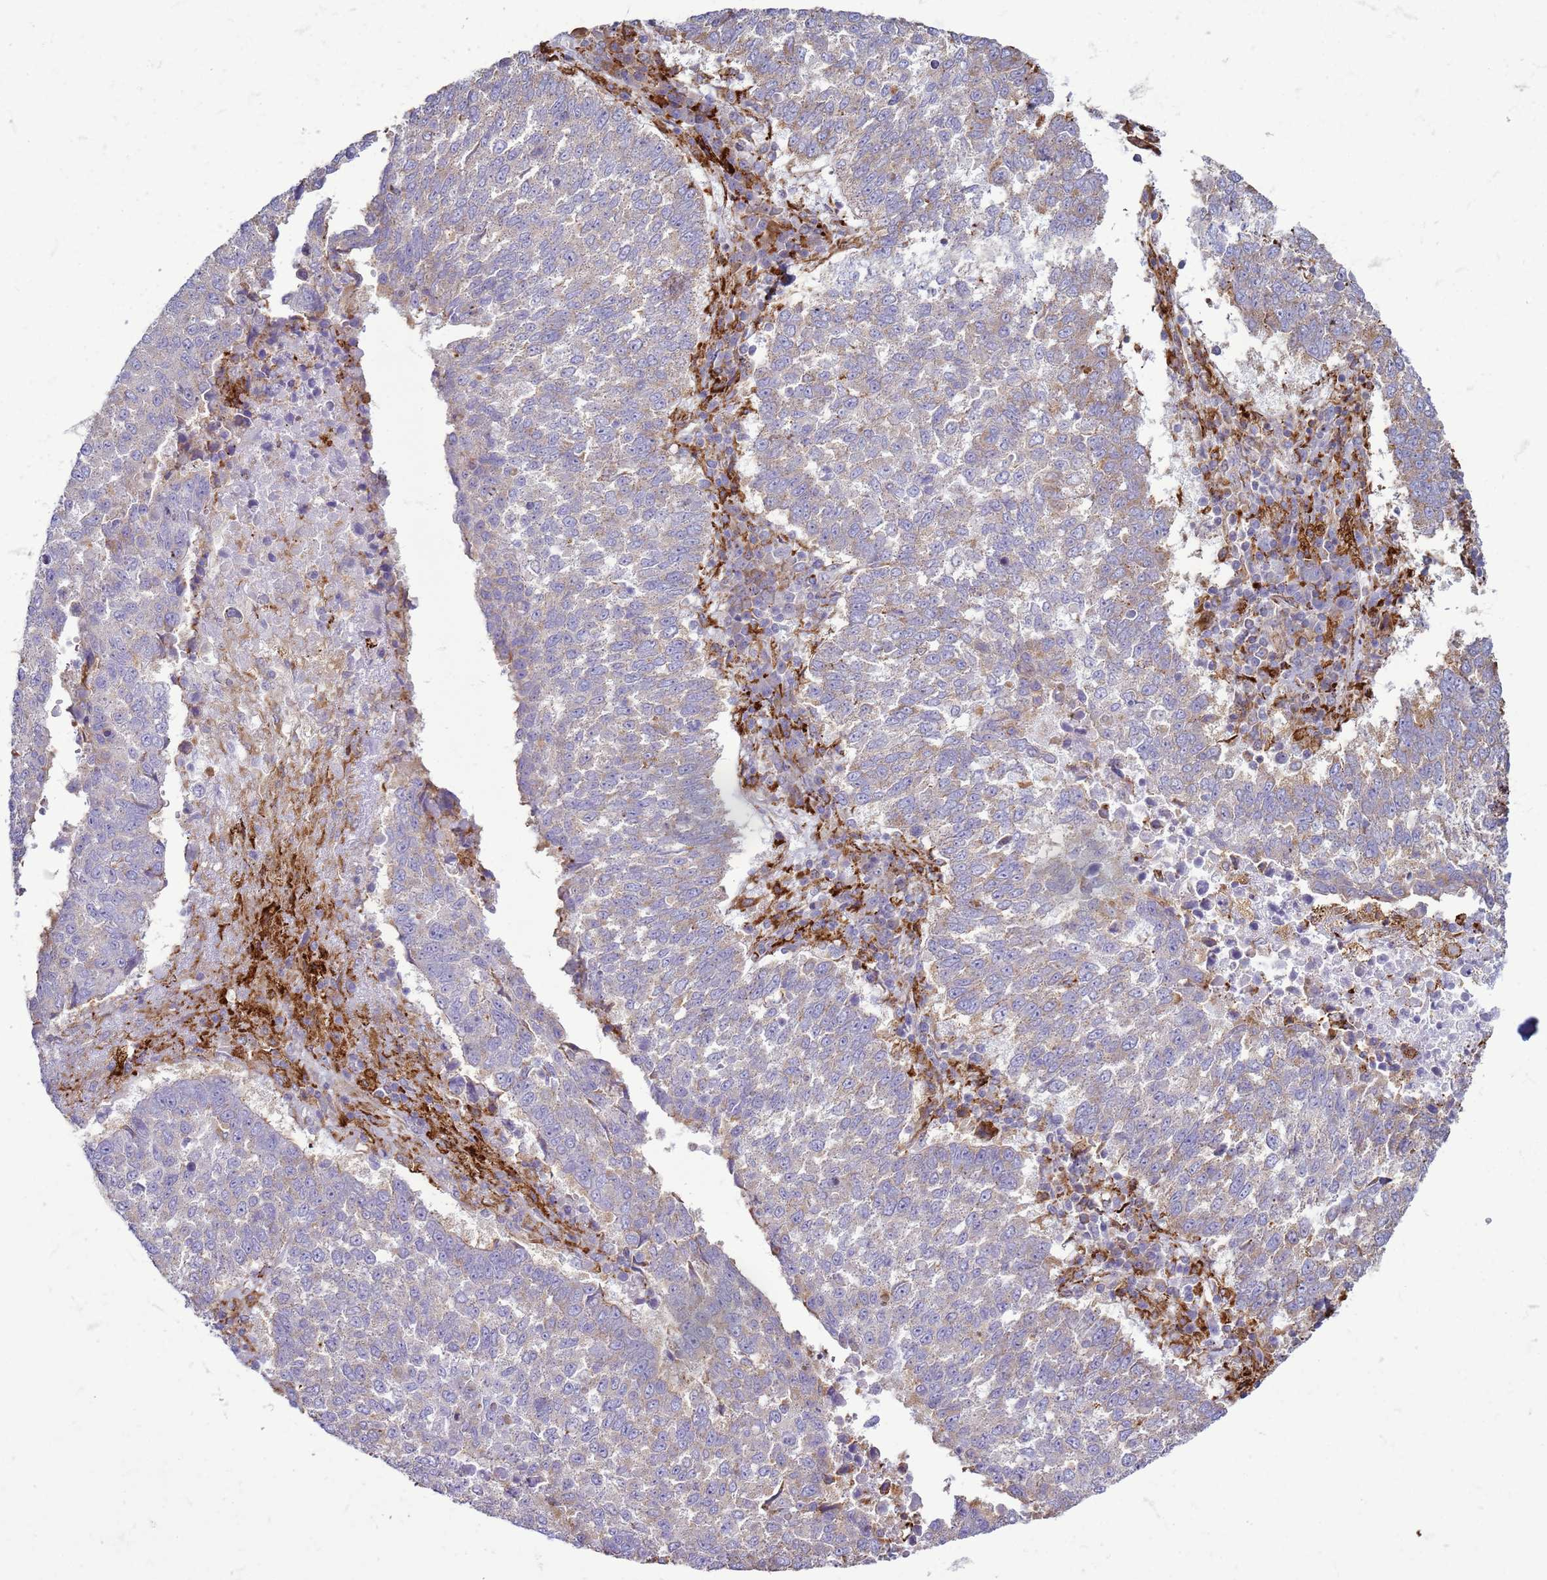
{"staining": {"intensity": "weak", "quantity": "<25%", "location": "cytoplasmic/membranous"}, "tissue": "lung cancer", "cell_type": "Tumor cells", "image_type": "cancer", "snomed": [{"axis": "morphology", "description": "Squamous cell carcinoma, NOS"}, {"axis": "topography", "description": "Lung"}], "caption": "There is no significant expression in tumor cells of lung cancer (squamous cell carcinoma).", "gene": "PDK3", "patient": {"sex": "male", "age": 73}}